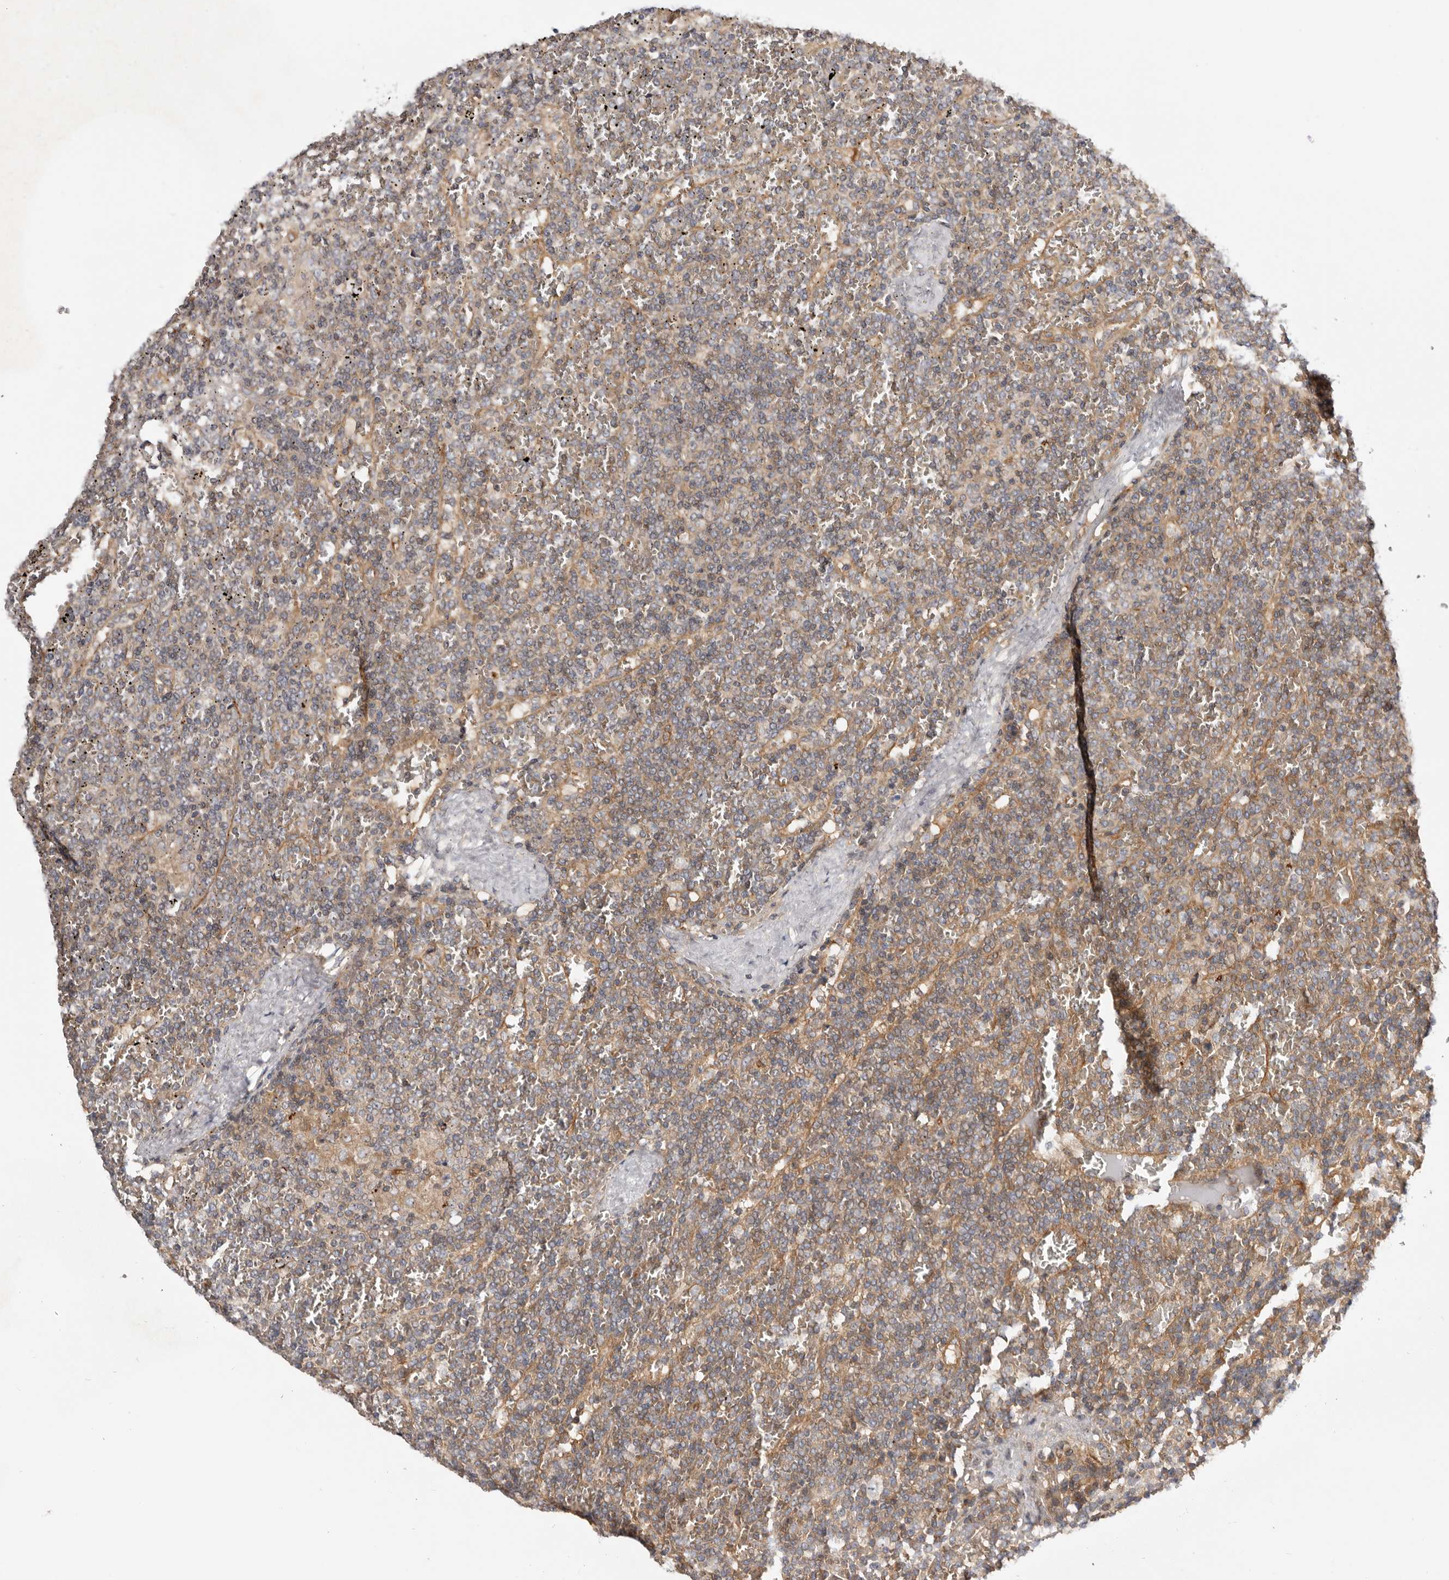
{"staining": {"intensity": "moderate", "quantity": "<25%", "location": "cytoplasmic/membranous"}, "tissue": "lymphoma", "cell_type": "Tumor cells", "image_type": "cancer", "snomed": [{"axis": "morphology", "description": "Malignant lymphoma, non-Hodgkin's type, Low grade"}, {"axis": "topography", "description": "Spleen"}], "caption": "The micrograph reveals staining of malignant lymphoma, non-Hodgkin's type (low-grade), revealing moderate cytoplasmic/membranous protein staining (brown color) within tumor cells.", "gene": "PANK4", "patient": {"sex": "female", "age": 19}}